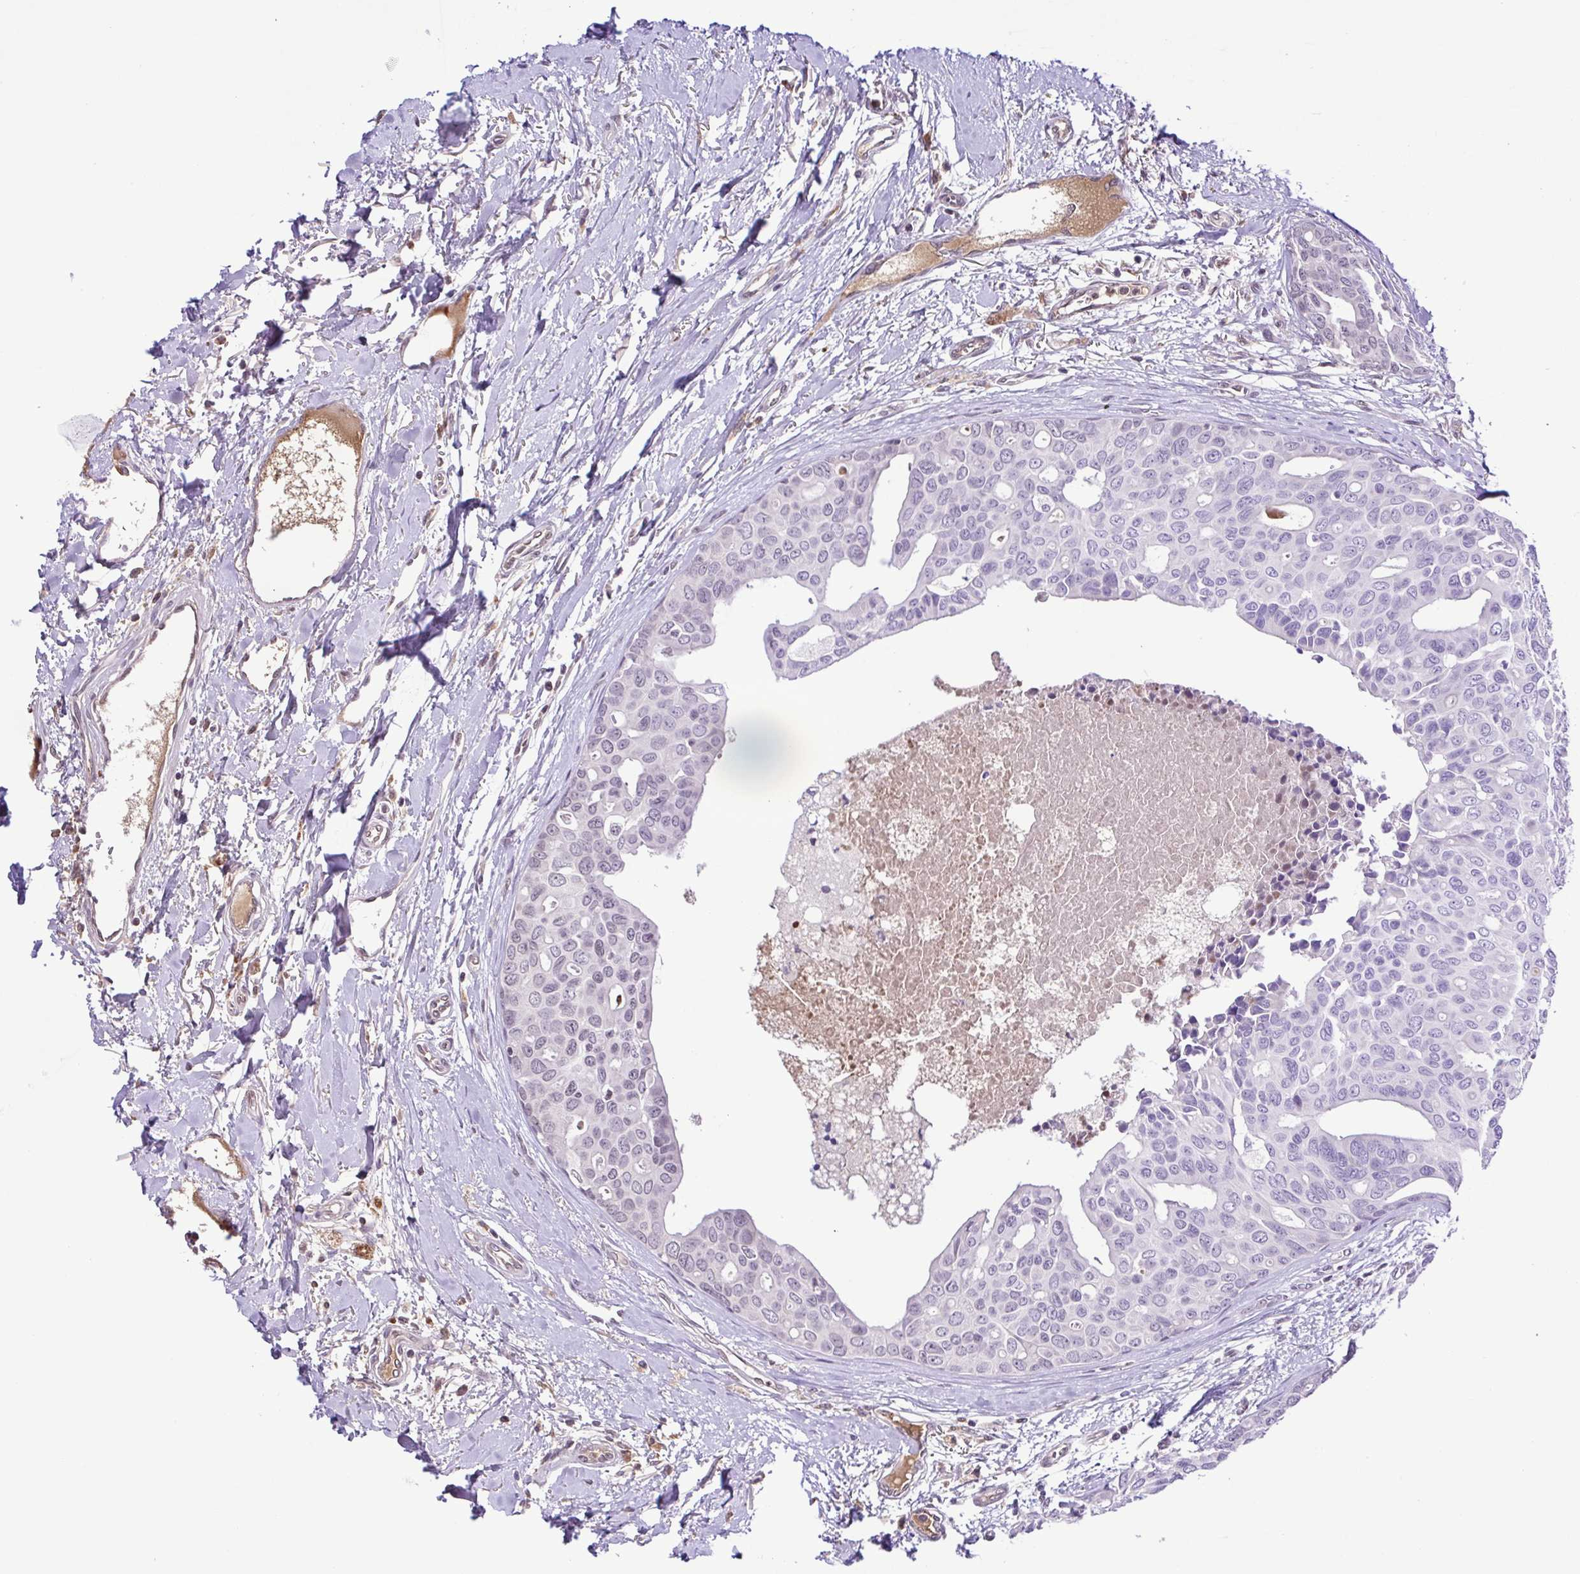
{"staining": {"intensity": "negative", "quantity": "none", "location": "none"}, "tissue": "breast cancer", "cell_type": "Tumor cells", "image_type": "cancer", "snomed": [{"axis": "morphology", "description": "Duct carcinoma"}, {"axis": "topography", "description": "Breast"}], "caption": "There is no significant expression in tumor cells of breast infiltrating ductal carcinoma. The staining was performed using DAB to visualize the protein expression in brown, while the nuclei were stained in blue with hematoxylin (Magnification: 20x).", "gene": "IGFL1", "patient": {"sex": "female", "age": 54}}